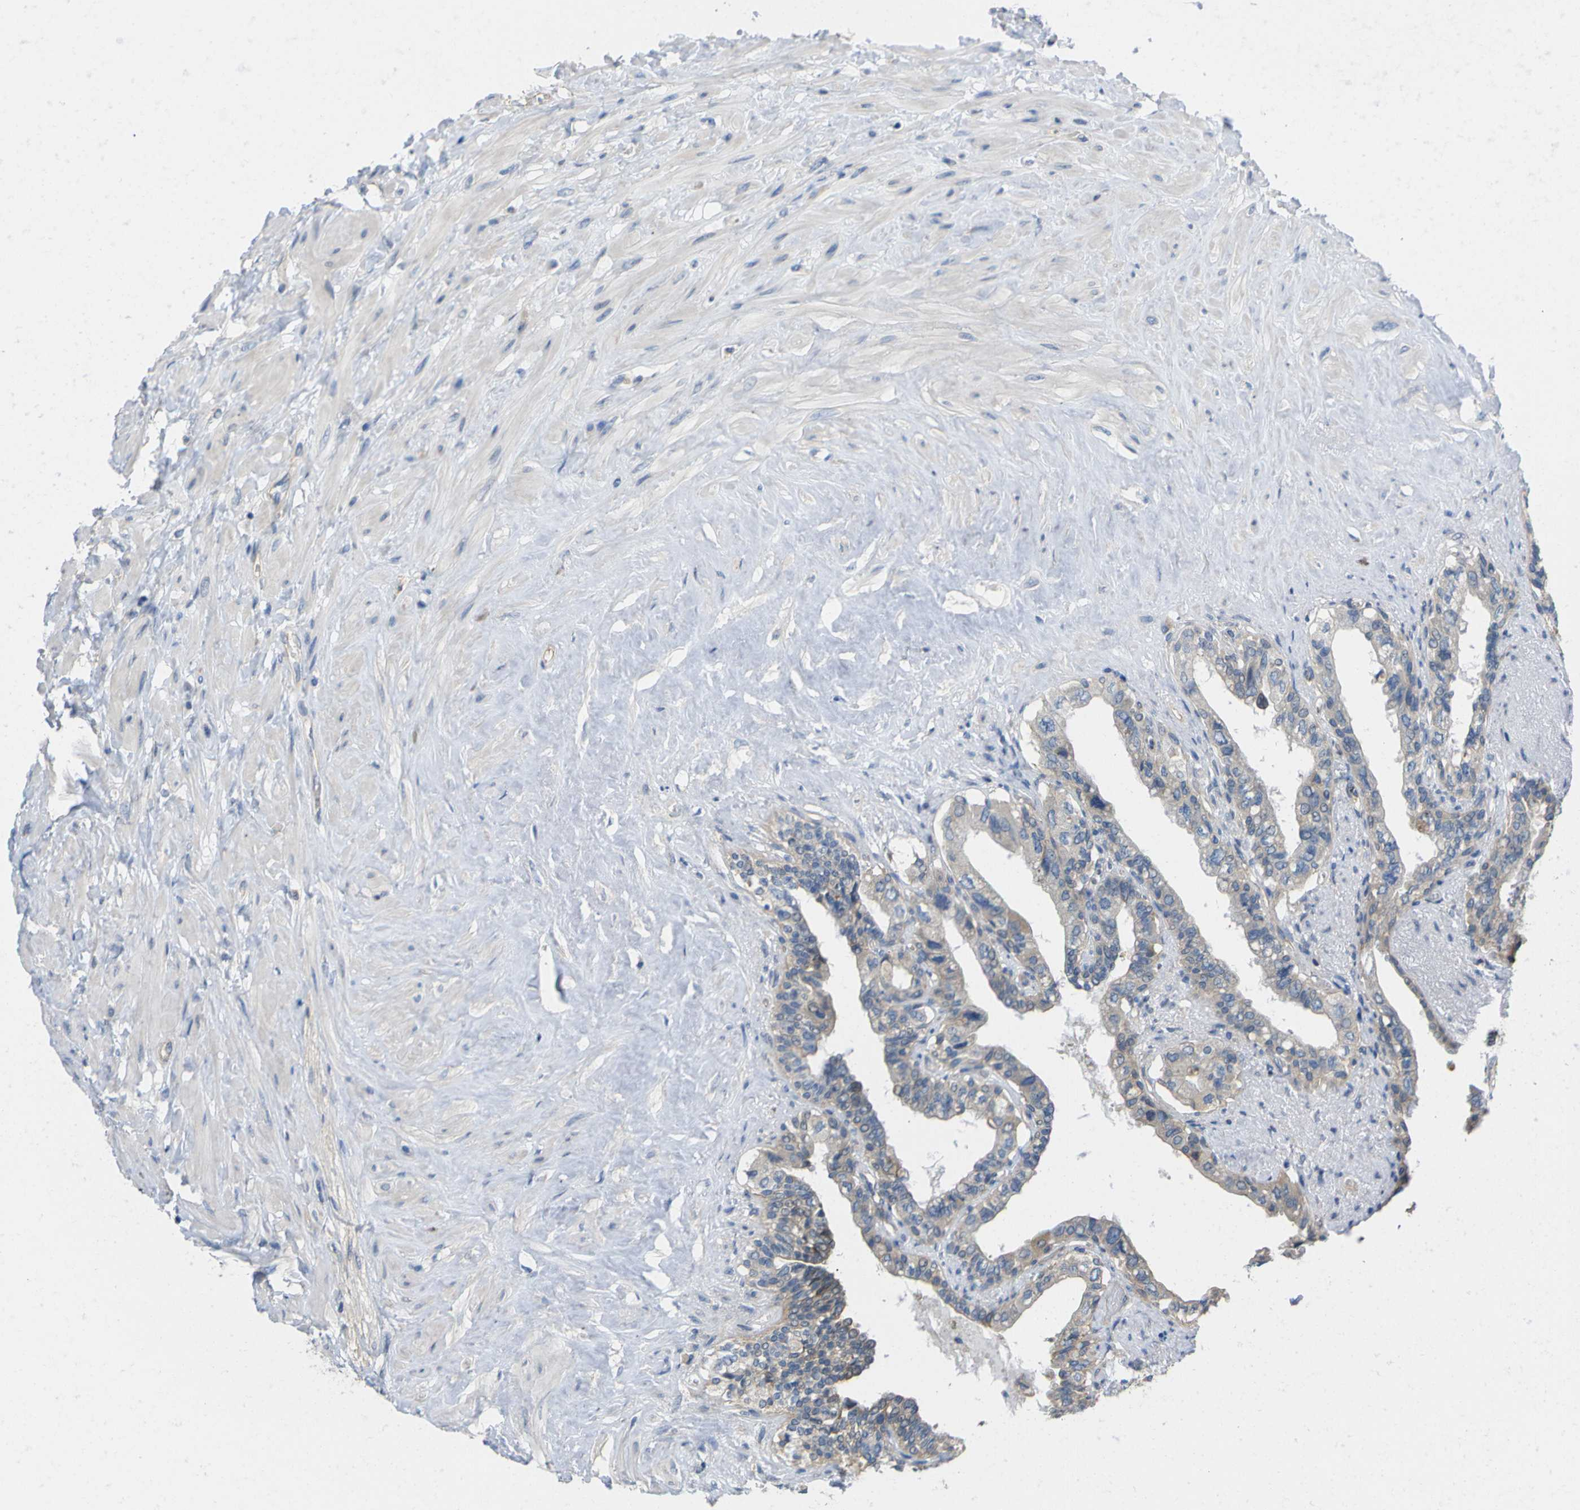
{"staining": {"intensity": "weak", "quantity": "25%-75%", "location": "cytoplasmic/membranous"}, "tissue": "seminal vesicle", "cell_type": "Glandular cells", "image_type": "normal", "snomed": [{"axis": "morphology", "description": "Normal tissue, NOS"}, {"axis": "topography", "description": "Seminal veicle"}], "caption": "Protein analysis of benign seminal vesicle reveals weak cytoplasmic/membranous staining in approximately 25%-75% of glandular cells. (DAB (3,3'-diaminobenzidine) = brown stain, brightfield microscopy at high magnification).", "gene": "USH1C", "patient": {"sex": "male", "age": 63}}